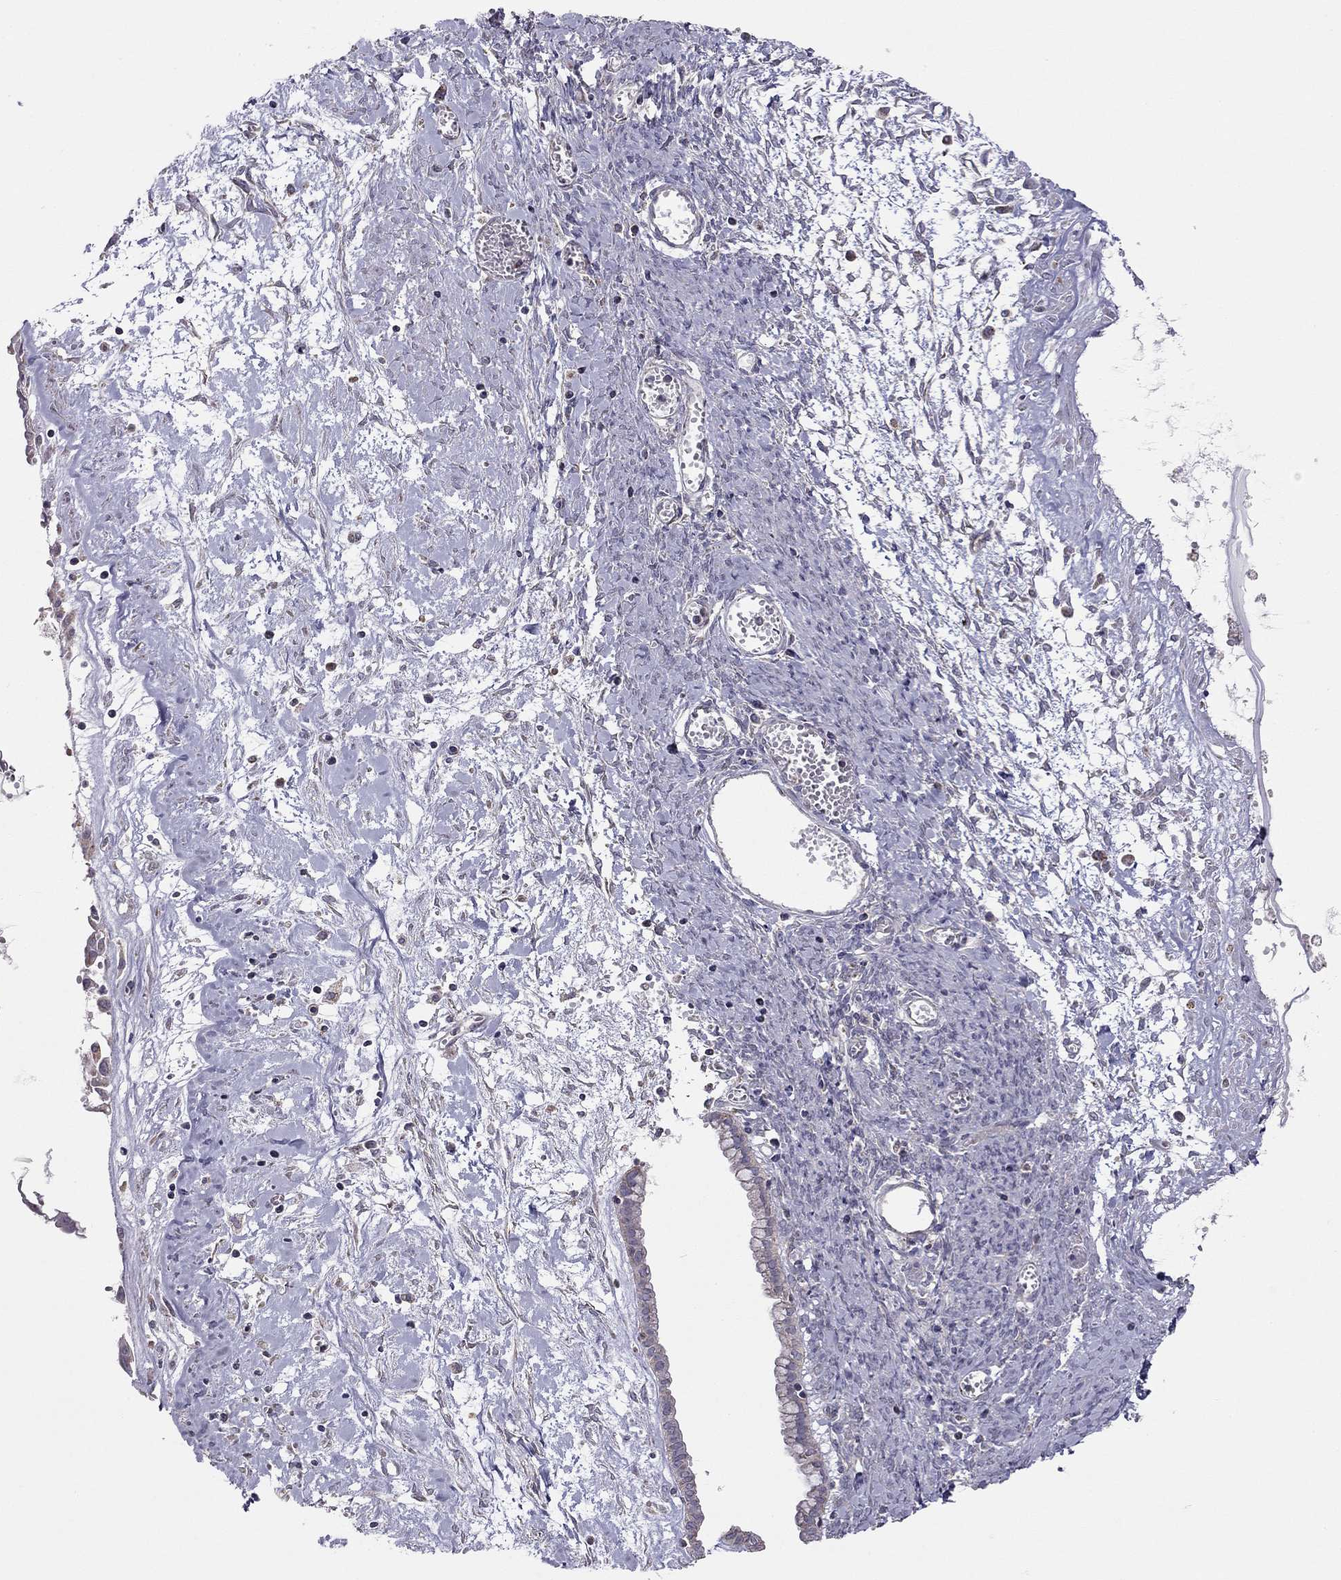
{"staining": {"intensity": "negative", "quantity": "none", "location": "none"}, "tissue": "ovarian cancer", "cell_type": "Tumor cells", "image_type": "cancer", "snomed": [{"axis": "morphology", "description": "Cystadenocarcinoma, mucinous, NOS"}, {"axis": "topography", "description": "Ovary"}], "caption": "The micrograph exhibits no staining of tumor cells in ovarian mucinous cystadenocarcinoma.", "gene": "LRIT3", "patient": {"sex": "female", "age": 67}}